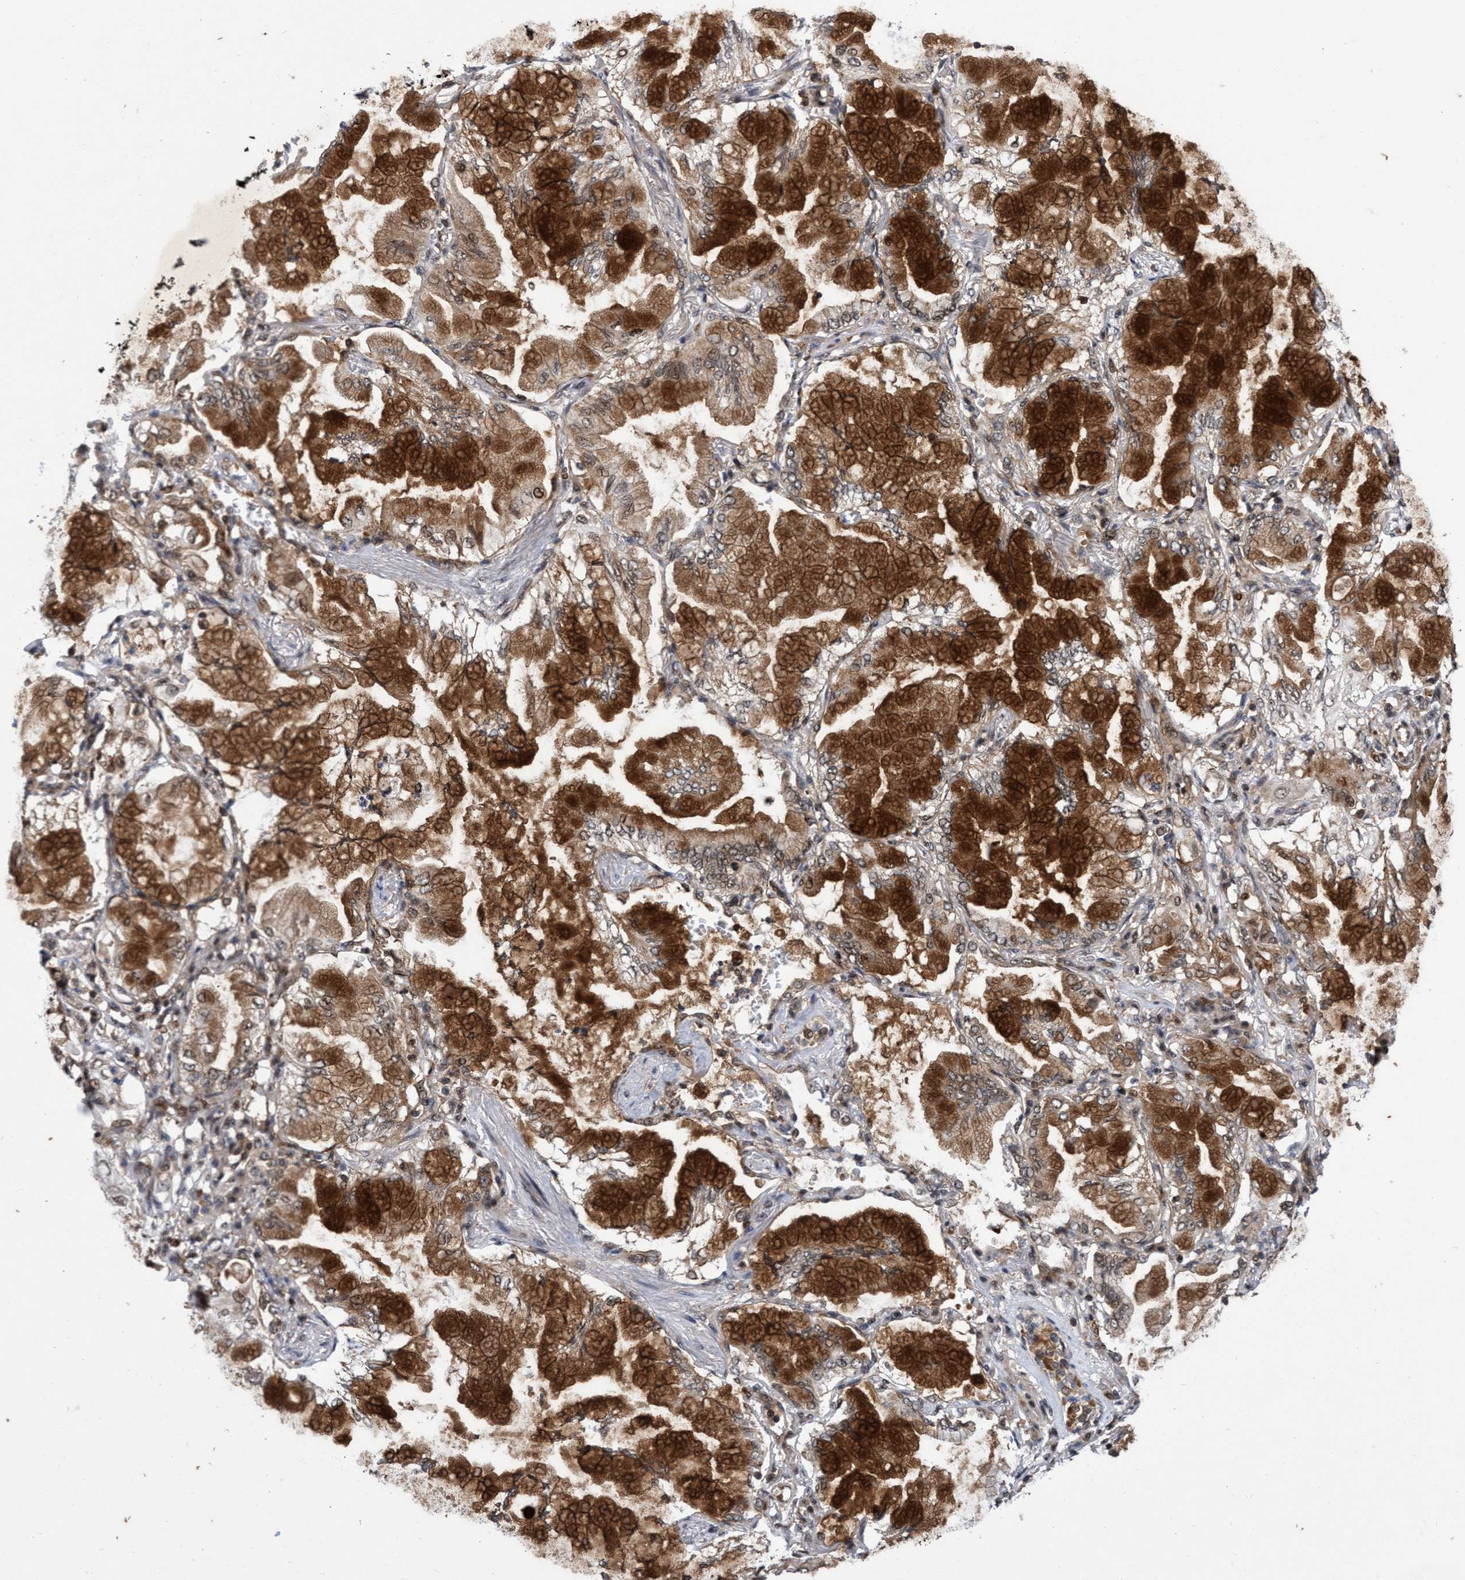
{"staining": {"intensity": "strong", "quantity": ">75%", "location": "cytoplasmic/membranous"}, "tissue": "lung cancer", "cell_type": "Tumor cells", "image_type": "cancer", "snomed": [{"axis": "morphology", "description": "Adenocarcinoma, NOS"}, {"axis": "topography", "description": "Lung"}], "caption": "Lung cancer tissue exhibits strong cytoplasmic/membranous staining in about >75% of tumor cells", "gene": "GTF2F1", "patient": {"sex": "female", "age": 70}}